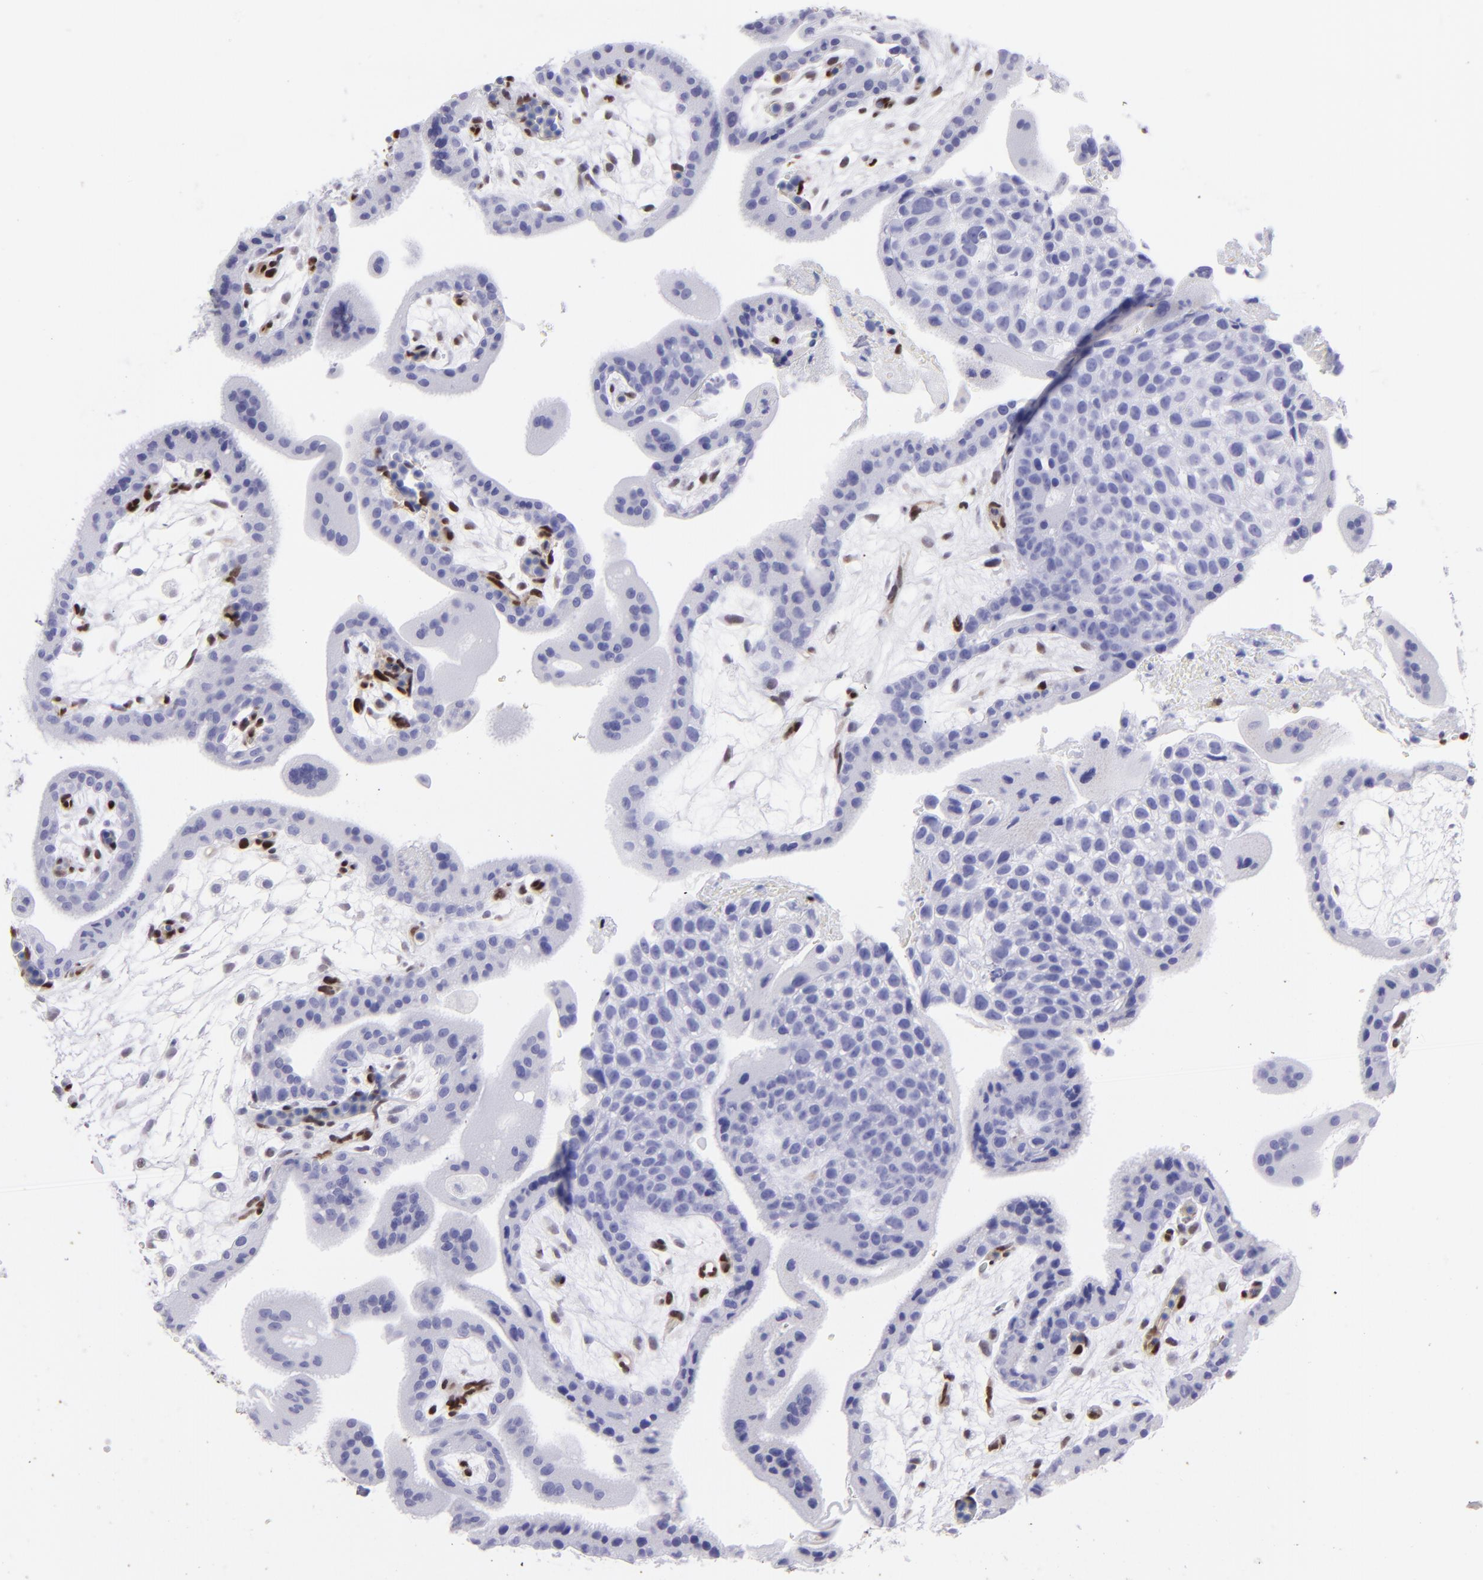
{"staining": {"intensity": "weak", "quantity": "<25%", "location": "nuclear"}, "tissue": "placenta", "cell_type": "Decidual cells", "image_type": "normal", "snomed": [{"axis": "morphology", "description": "Normal tissue, NOS"}, {"axis": "topography", "description": "Placenta"}], "caption": "The photomicrograph demonstrates no staining of decidual cells in unremarkable placenta.", "gene": "ETS1", "patient": {"sex": "female", "age": 35}}